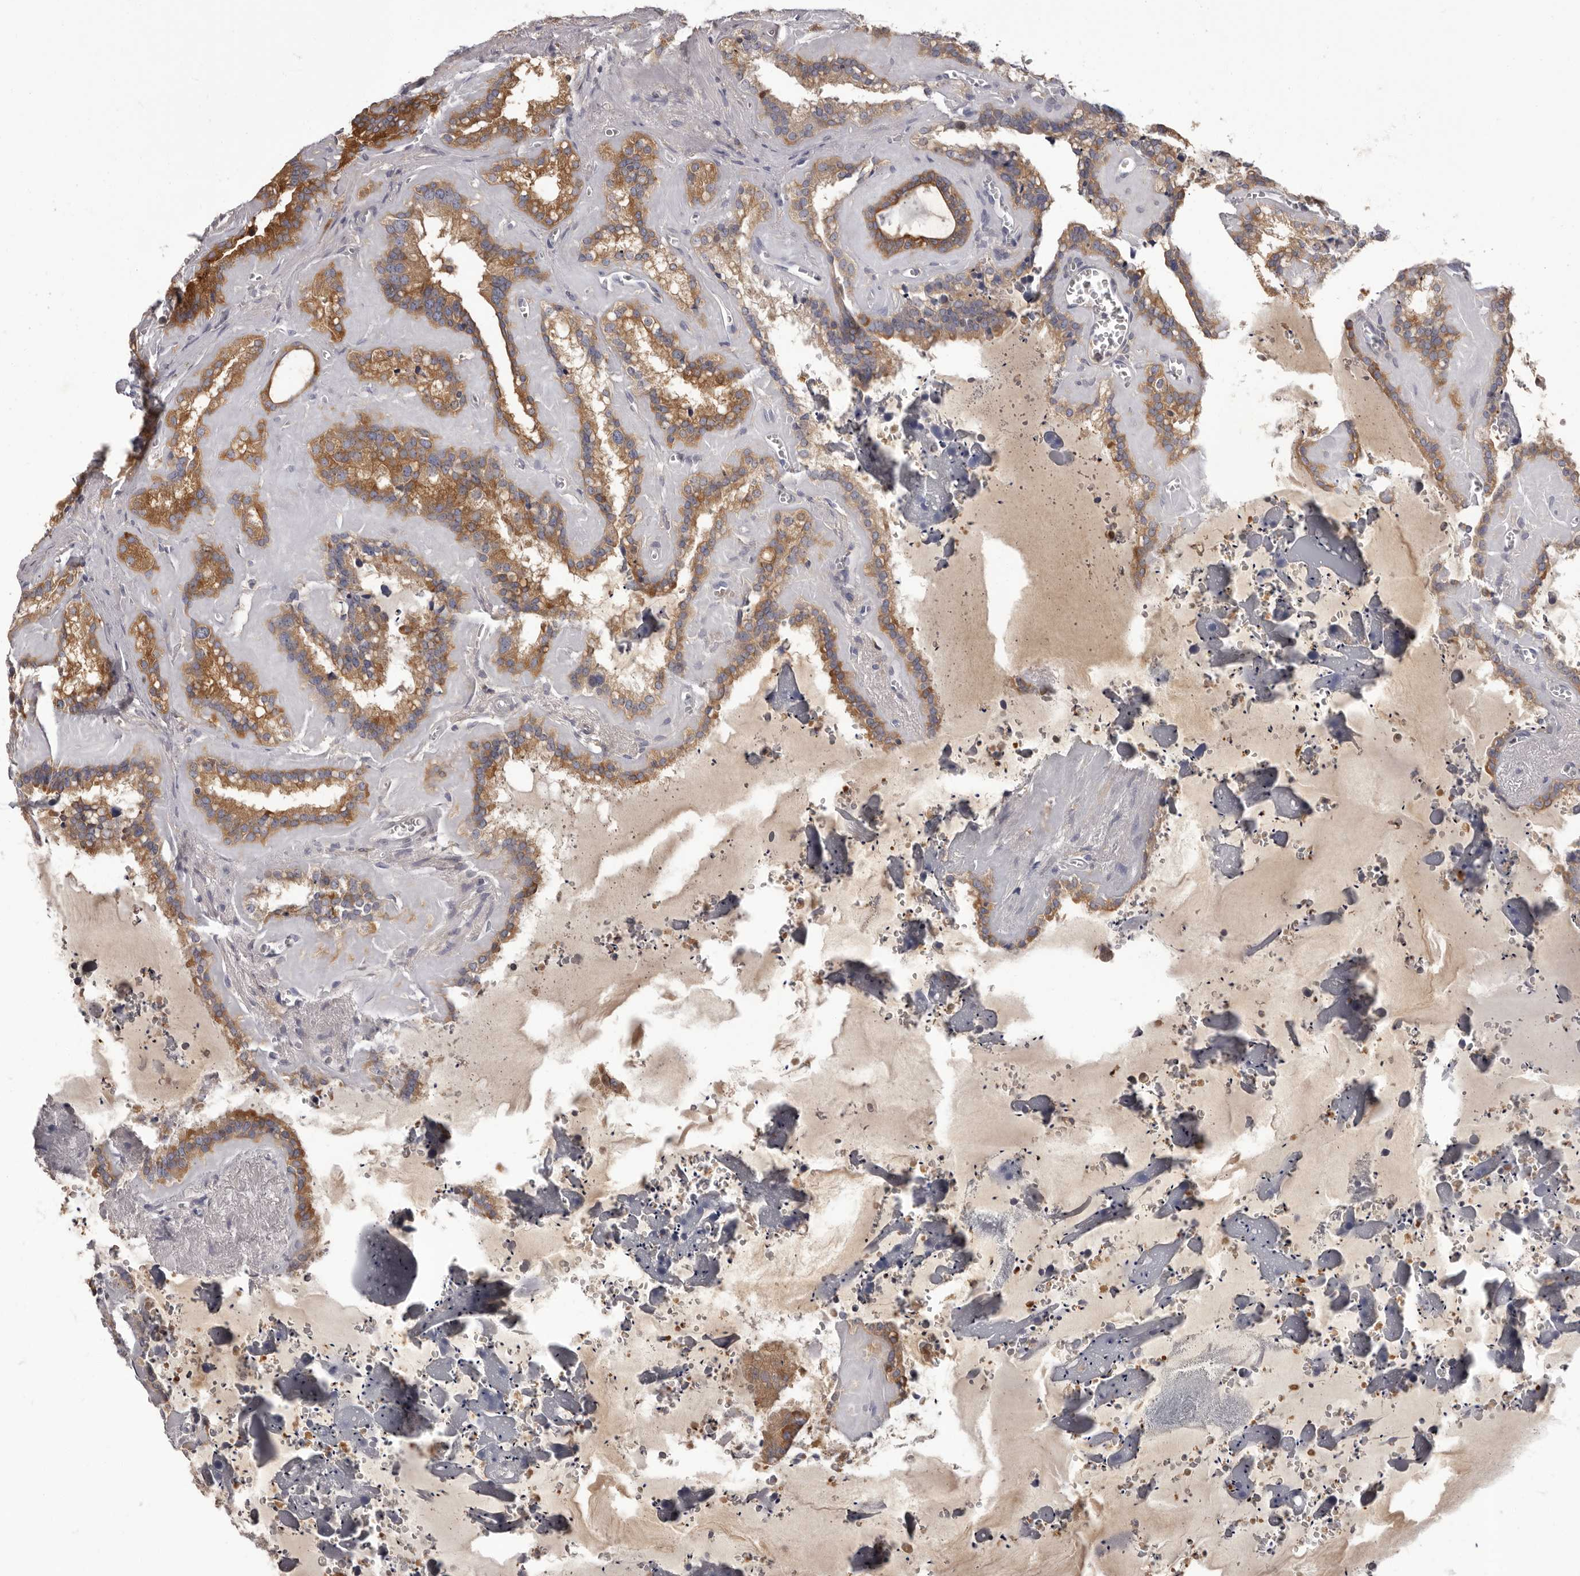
{"staining": {"intensity": "moderate", "quantity": ">75%", "location": "cytoplasmic/membranous"}, "tissue": "seminal vesicle", "cell_type": "Glandular cells", "image_type": "normal", "snomed": [{"axis": "morphology", "description": "Normal tissue, NOS"}, {"axis": "topography", "description": "Prostate"}, {"axis": "topography", "description": "Seminal veicle"}], "caption": "Seminal vesicle stained for a protein displays moderate cytoplasmic/membranous positivity in glandular cells. Using DAB (brown) and hematoxylin (blue) stains, captured at high magnification using brightfield microscopy.", "gene": "APEH", "patient": {"sex": "male", "age": 59}}